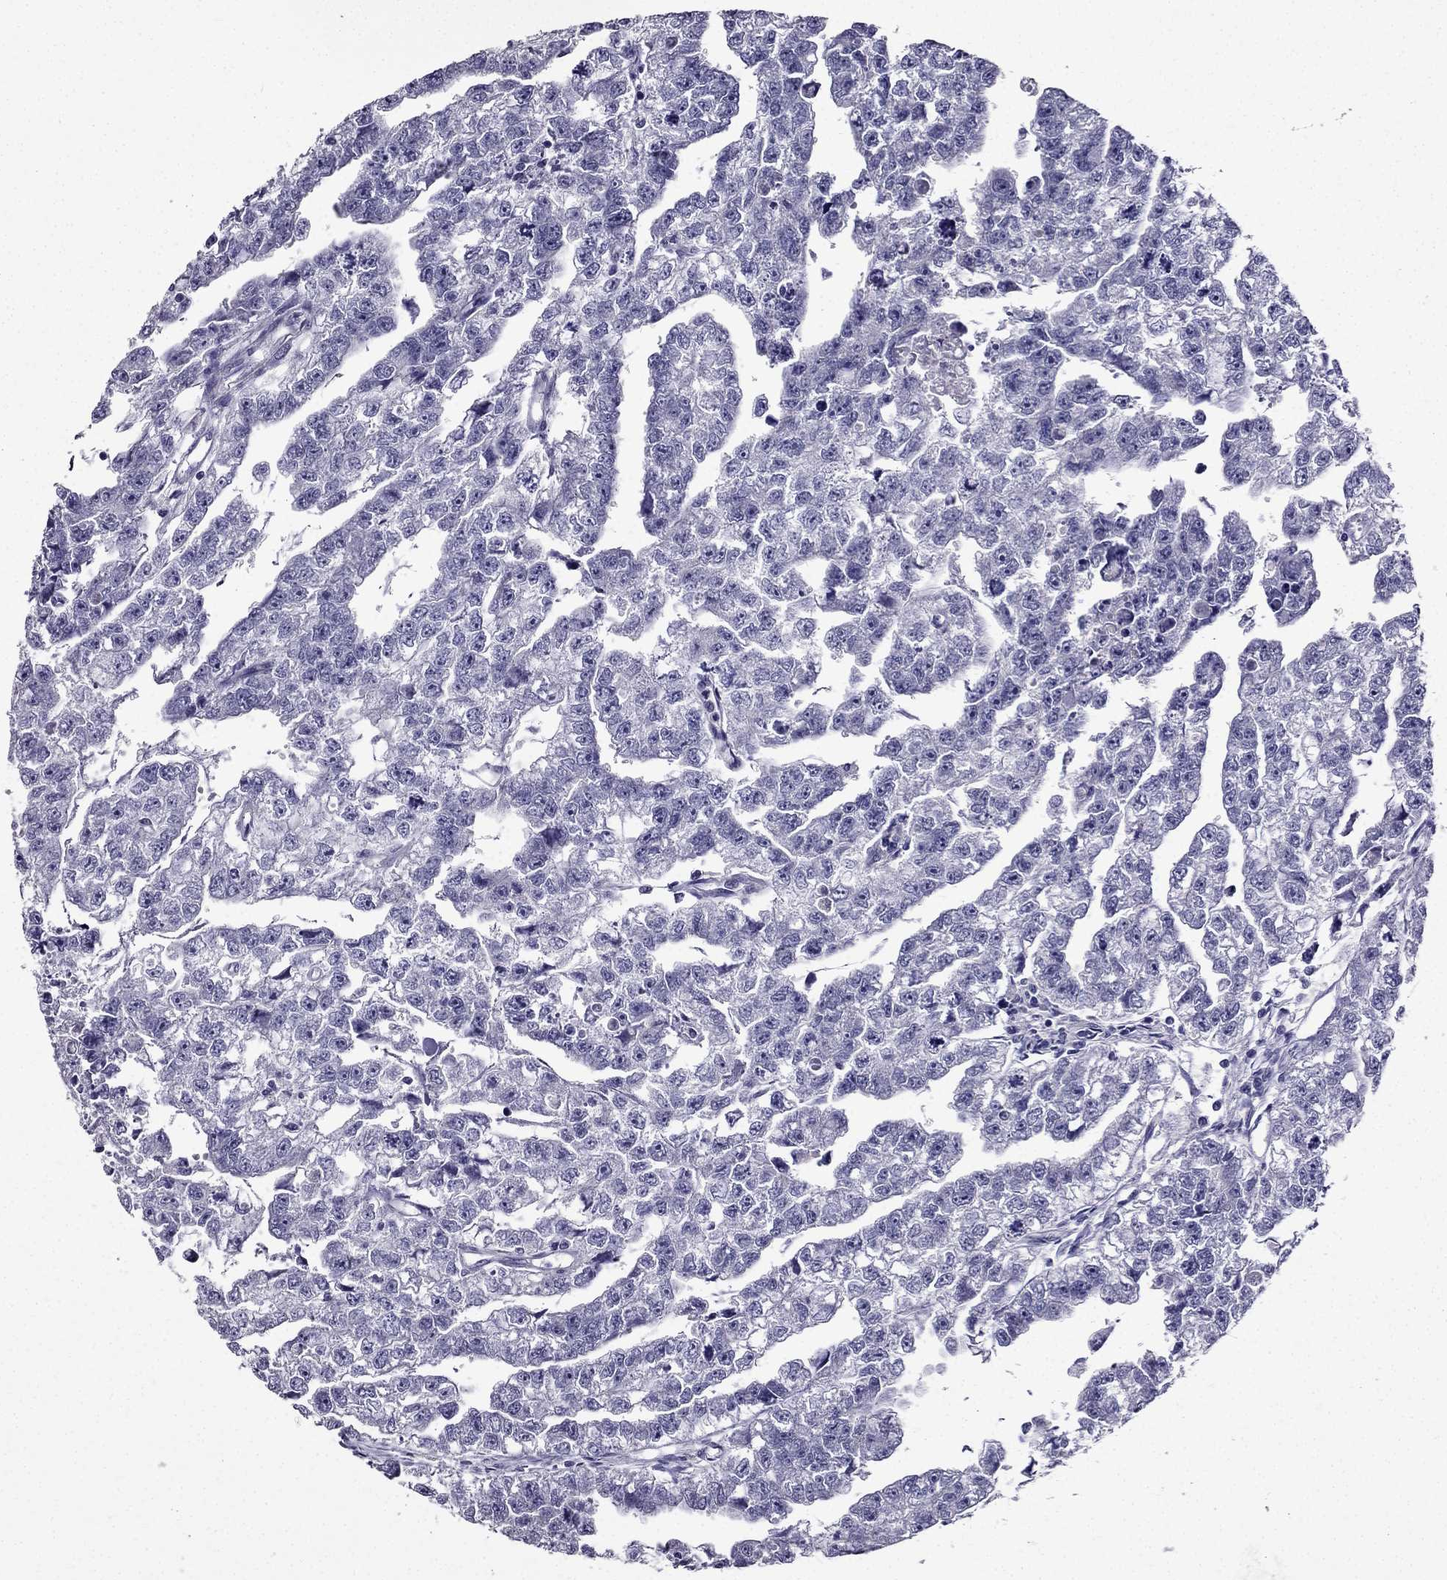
{"staining": {"intensity": "negative", "quantity": "none", "location": "none"}, "tissue": "testis cancer", "cell_type": "Tumor cells", "image_type": "cancer", "snomed": [{"axis": "morphology", "description": "Carcinoma, Embryonal, NOS"}, {"axis": "morphology", "description": "Teratoma, malignant, NOS"}, {"axis": "topography", "description": "Testis"}], "caption": "Immunohistochemical staining of testis embryonal carcinoma demonstrates no significant staining in tumor cells.", "gene": "DUSP15", "patient": {"sex": "male", "age": 44}}